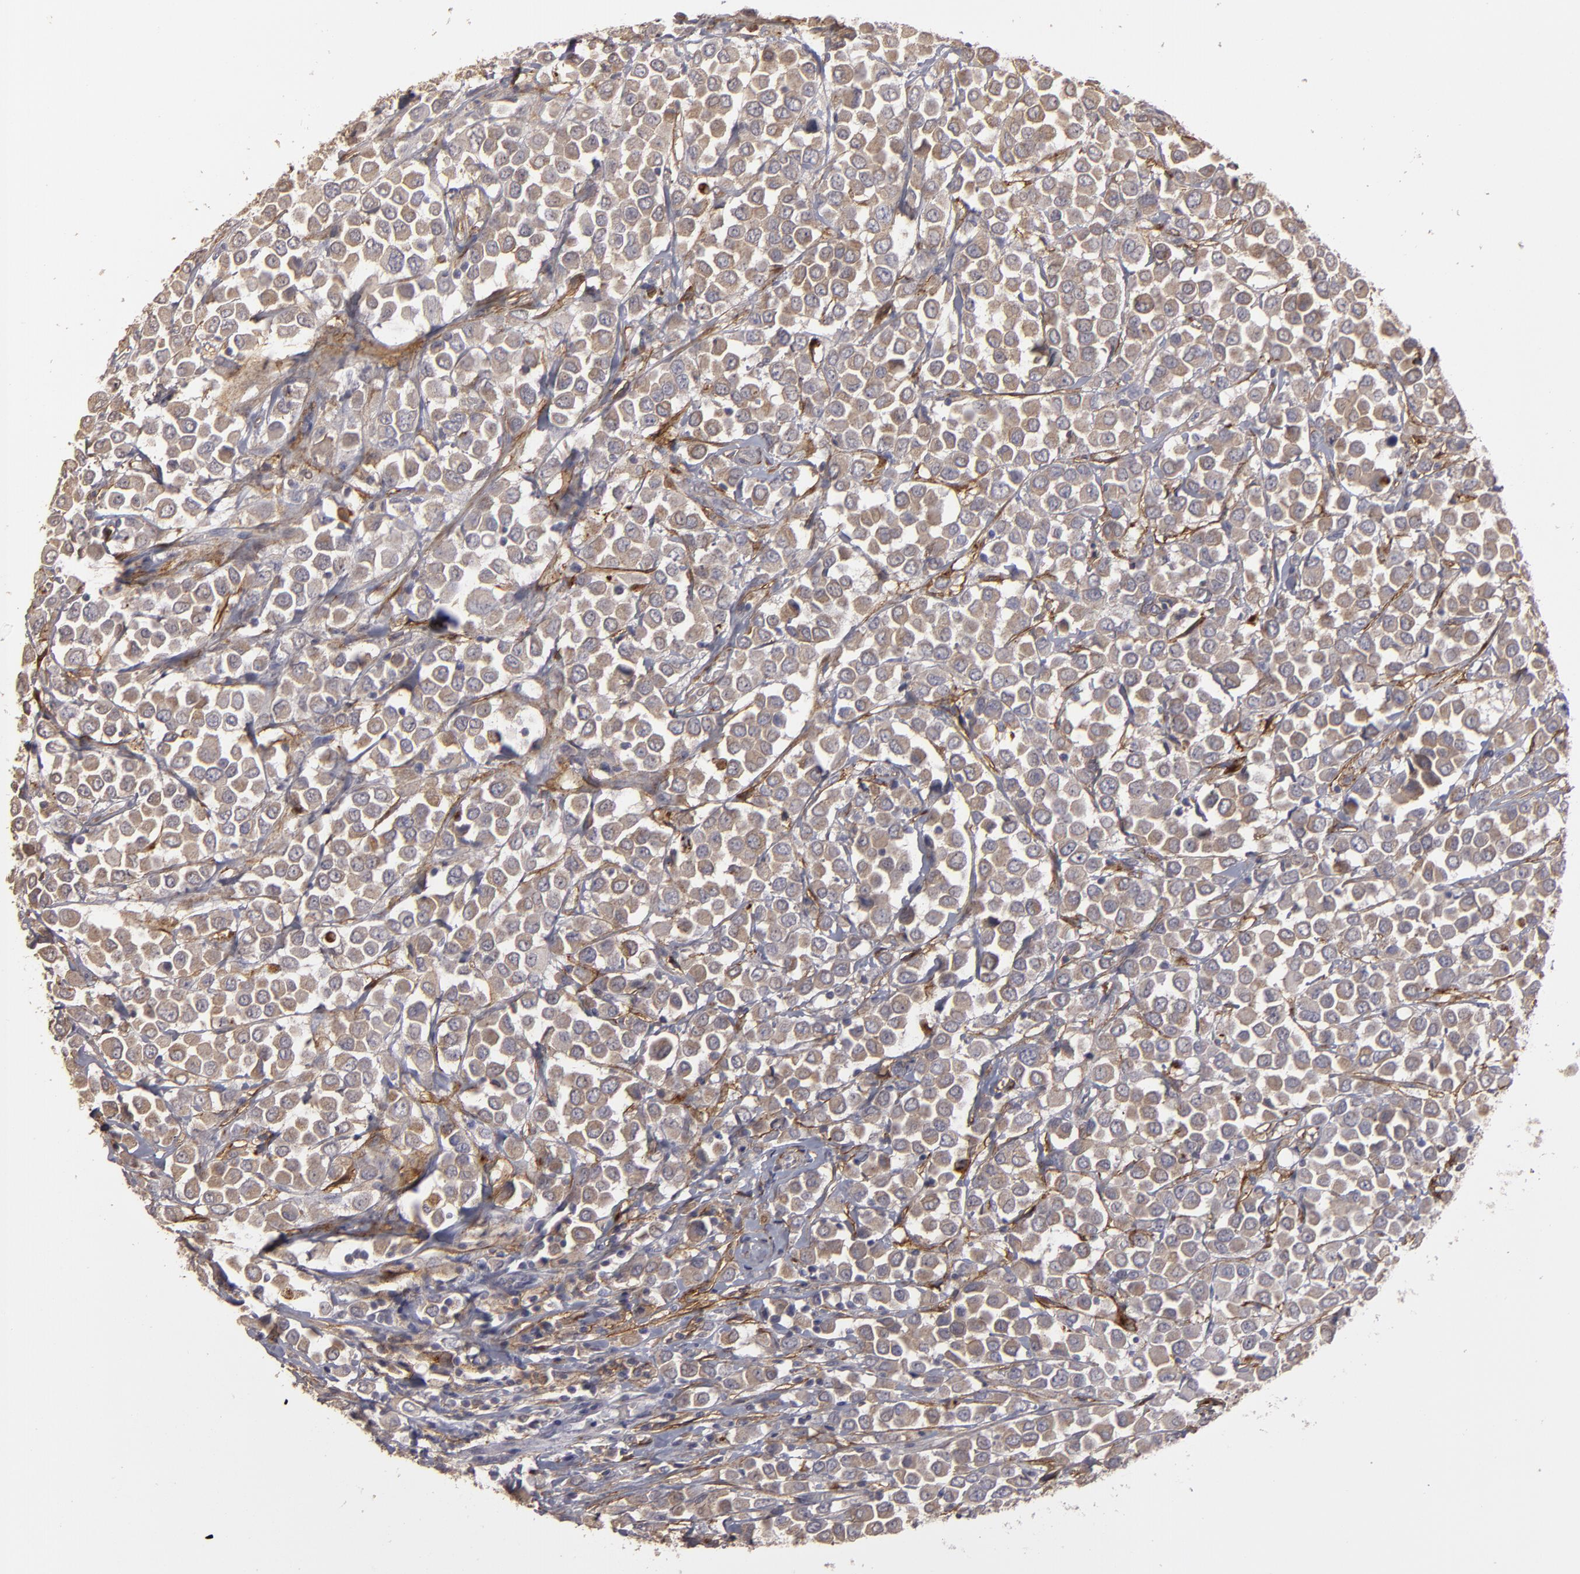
{"staining": {"intensity": "weak", "quantity": ">75%", "location": "cytoplasmic/membranous"}, "tissue": "breast cancer", "cell_type": "Tumor cells", "image_type": "cancer", "snomed": [{"axis": "morphology", "description": "Duct carcinoma"}, {"axis": "topography", "description": "Breast"}], "caption": "Breast invasive ductal carcinoma stained with IHC demonstrates weak cytoplasmic/membranous positivity in approximately >75% of tumor cells.", "gene": "ITGB5", "patient": {"sex": "female", "age": 61}}